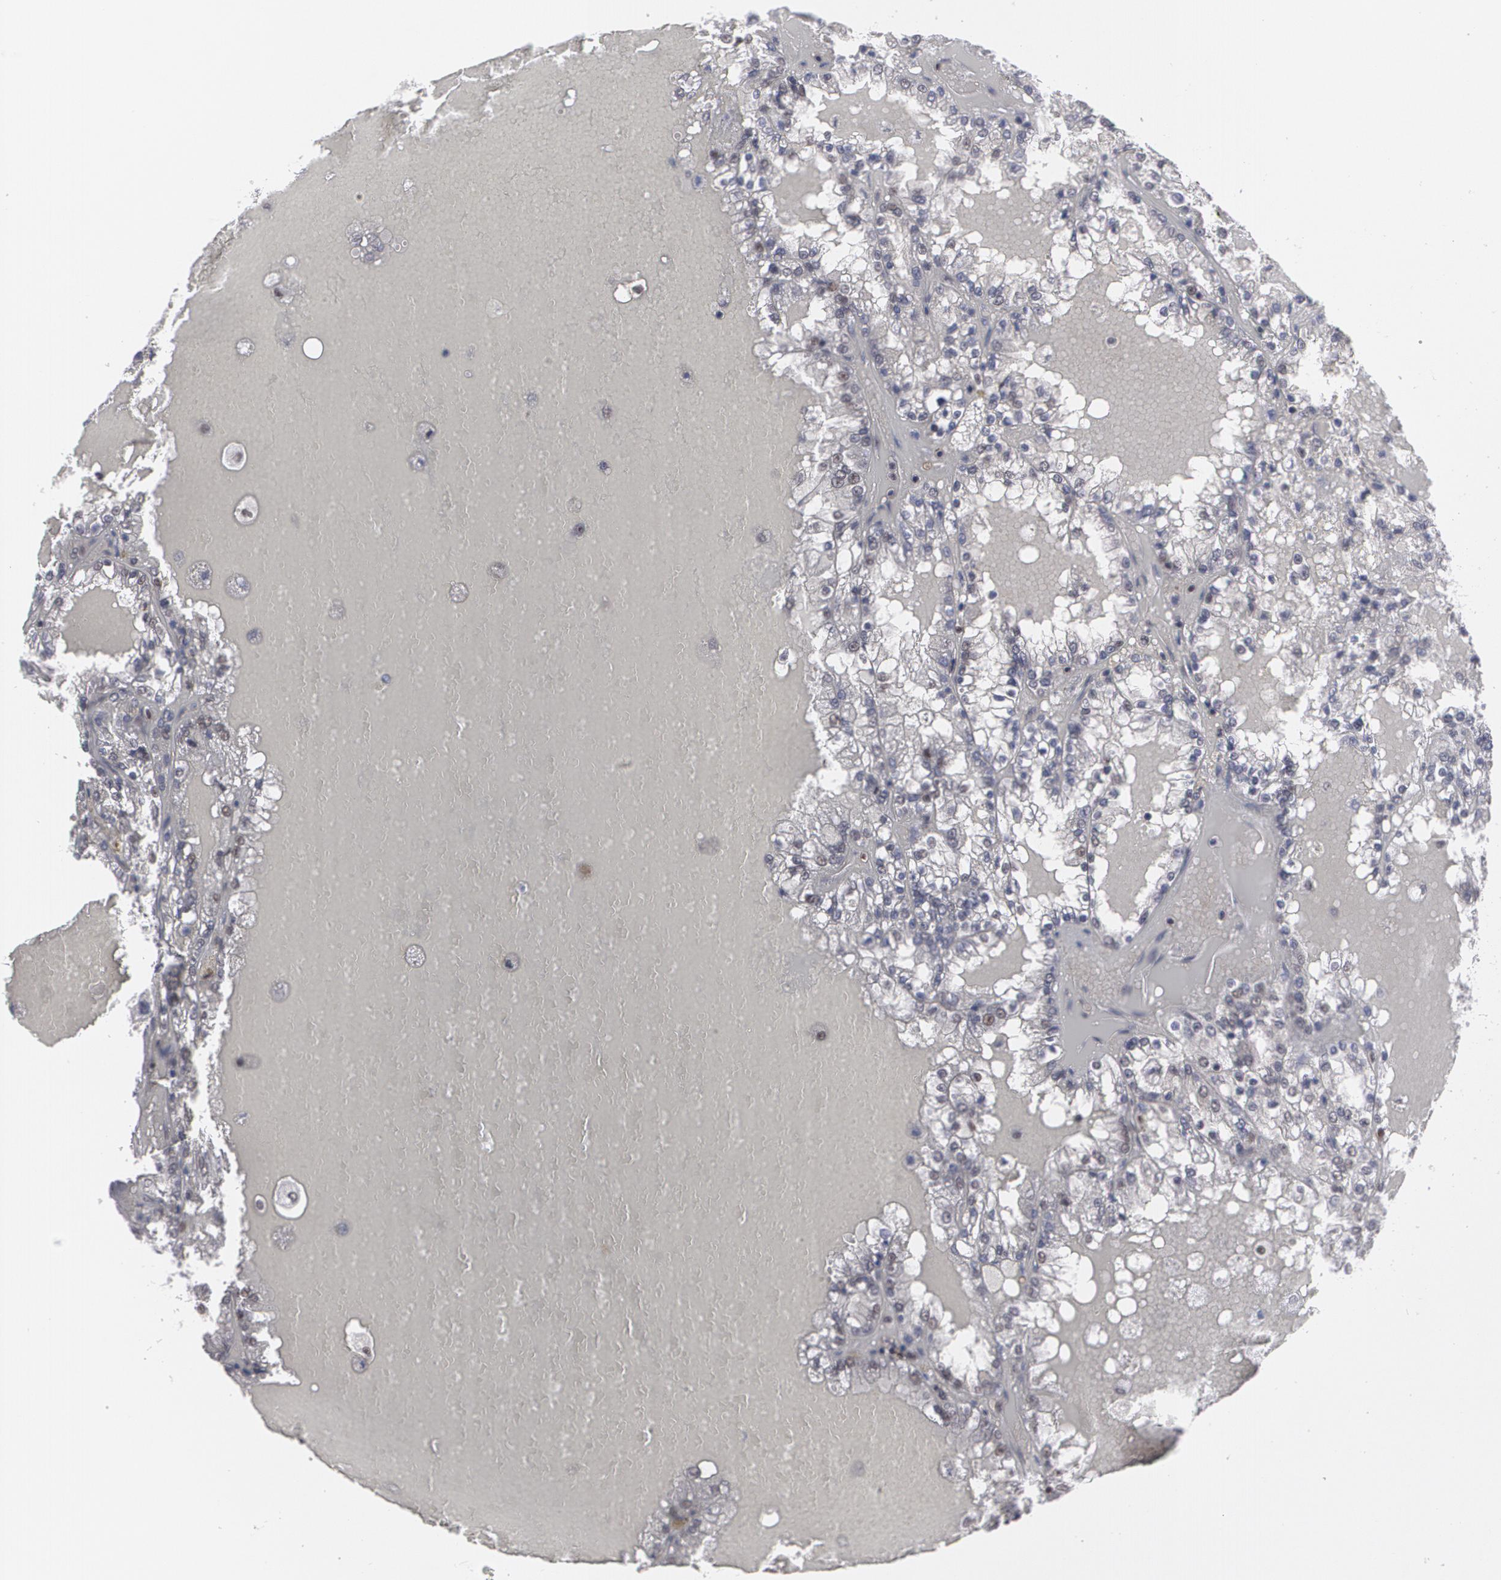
{"staining": {"intensity": "negative", "quantity": "none", "location": "none"}, "tissue": "renal cancer", "cell_type": "Tumor cells", "image_type": "cancer", "snomed": [{"axis": "morphology", "description": "Adenocarcinoma, NOS"}, {"axis": "topography", "description": "Kidney"}], "caption": "The histopathology image displays no staining of tumor cells in renal cancer.", "gene": "MCL1", "patient": {"sex": "female", "age": 56}}